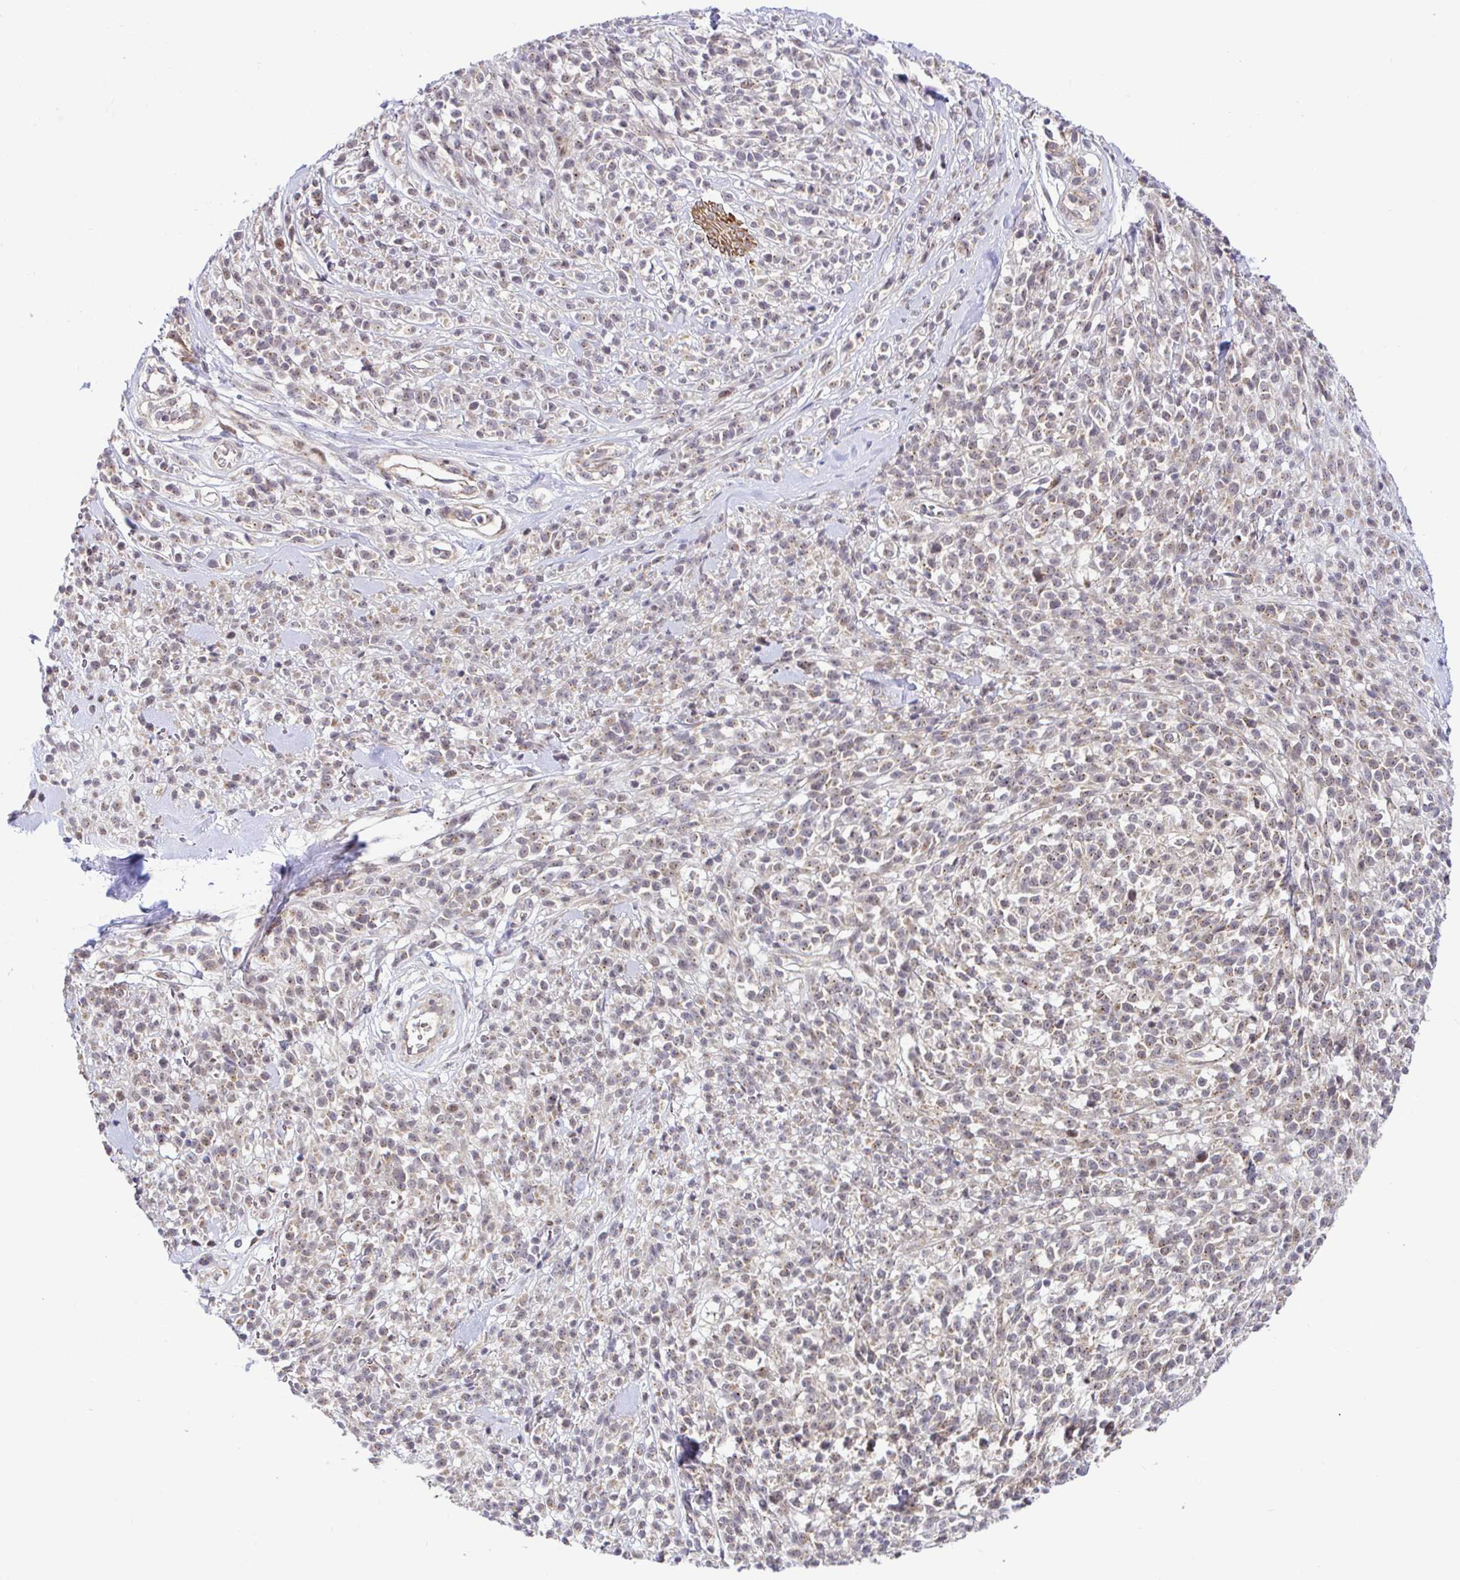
{"staining": {"intensity": "weak", "quantity": ">75%", "location": "cytoplasmic/membranous"}, "tissue": "melanoma", "cell_type": "Tumor cells", "image_type": "cancer", "snomed": [{"axis": "morphology", "description": "Malignant melanoma, NOS"}, {"axis": "topography", "description": "Skin"}, {"axis": "topography", "description": "Skin of trunk"}], "caption": "The photomicrograph demonstrates a brown stain indicating the presence of a protein in the cytoplasmic/membranous of tumor cells in malignant melanoma. The protein is shown in brown color, while the nuclei are stained blue.", "gene": "TRIM55", "patient": {"sex": "male", "age": 74}}